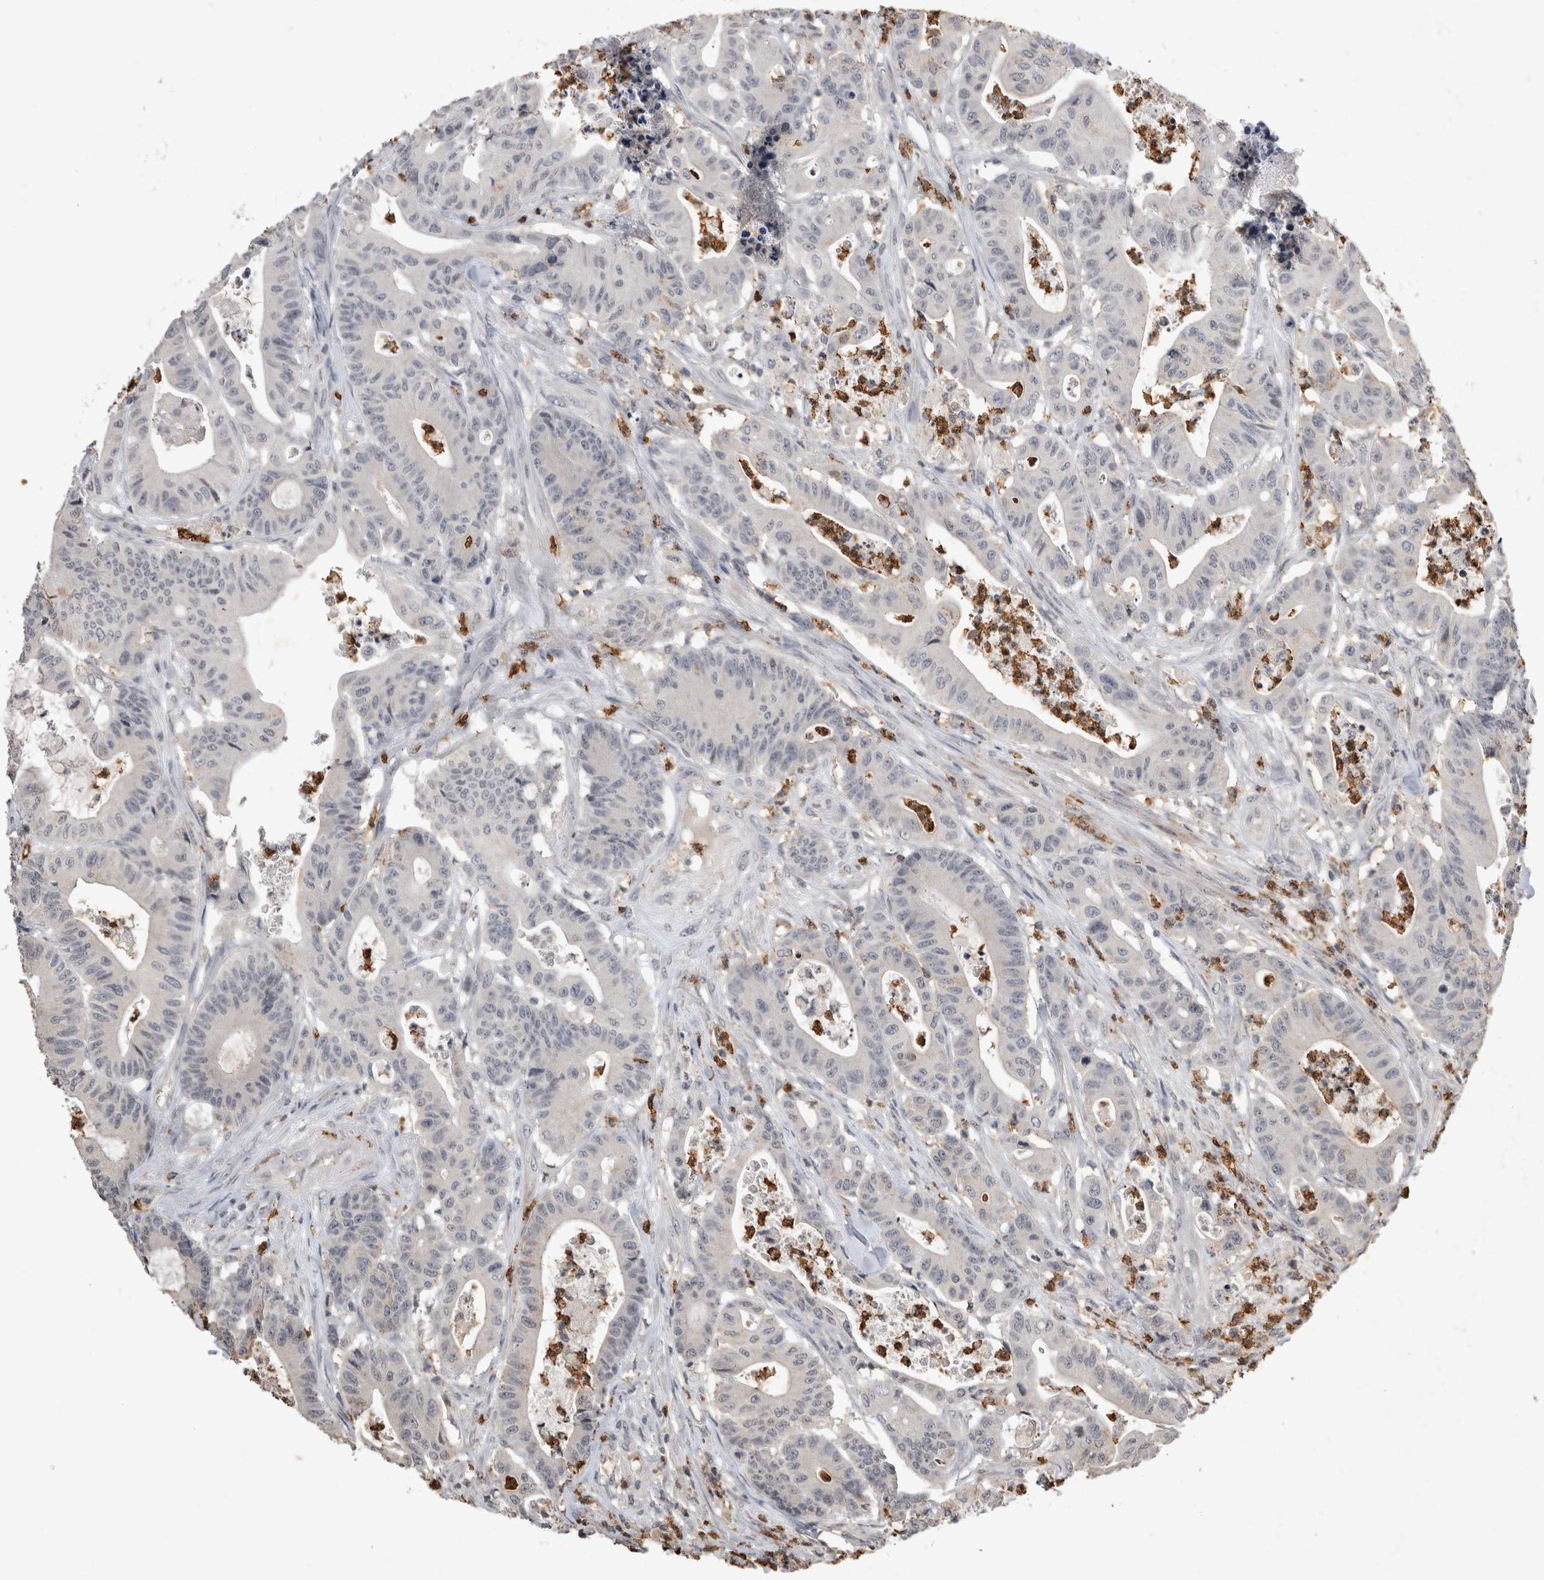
{"staining": {"intensity": "negative", "quantity": "none", "location": "none"}, "tissue": "colorectal cancer", "cell_type": "Tumor cells", "image_type": "cancer", "snomed": [{"axis": "morphology", "description": "Adenocarcinoma, NOS"}, {"axis": "topography", "description": "Colon"}], "caption": "Colorectal cancer stained for a protein using IHC demonstrates no positivity tumor cells.", "gene": "HRK", "patient": {"sex": "female", "age": 84}}